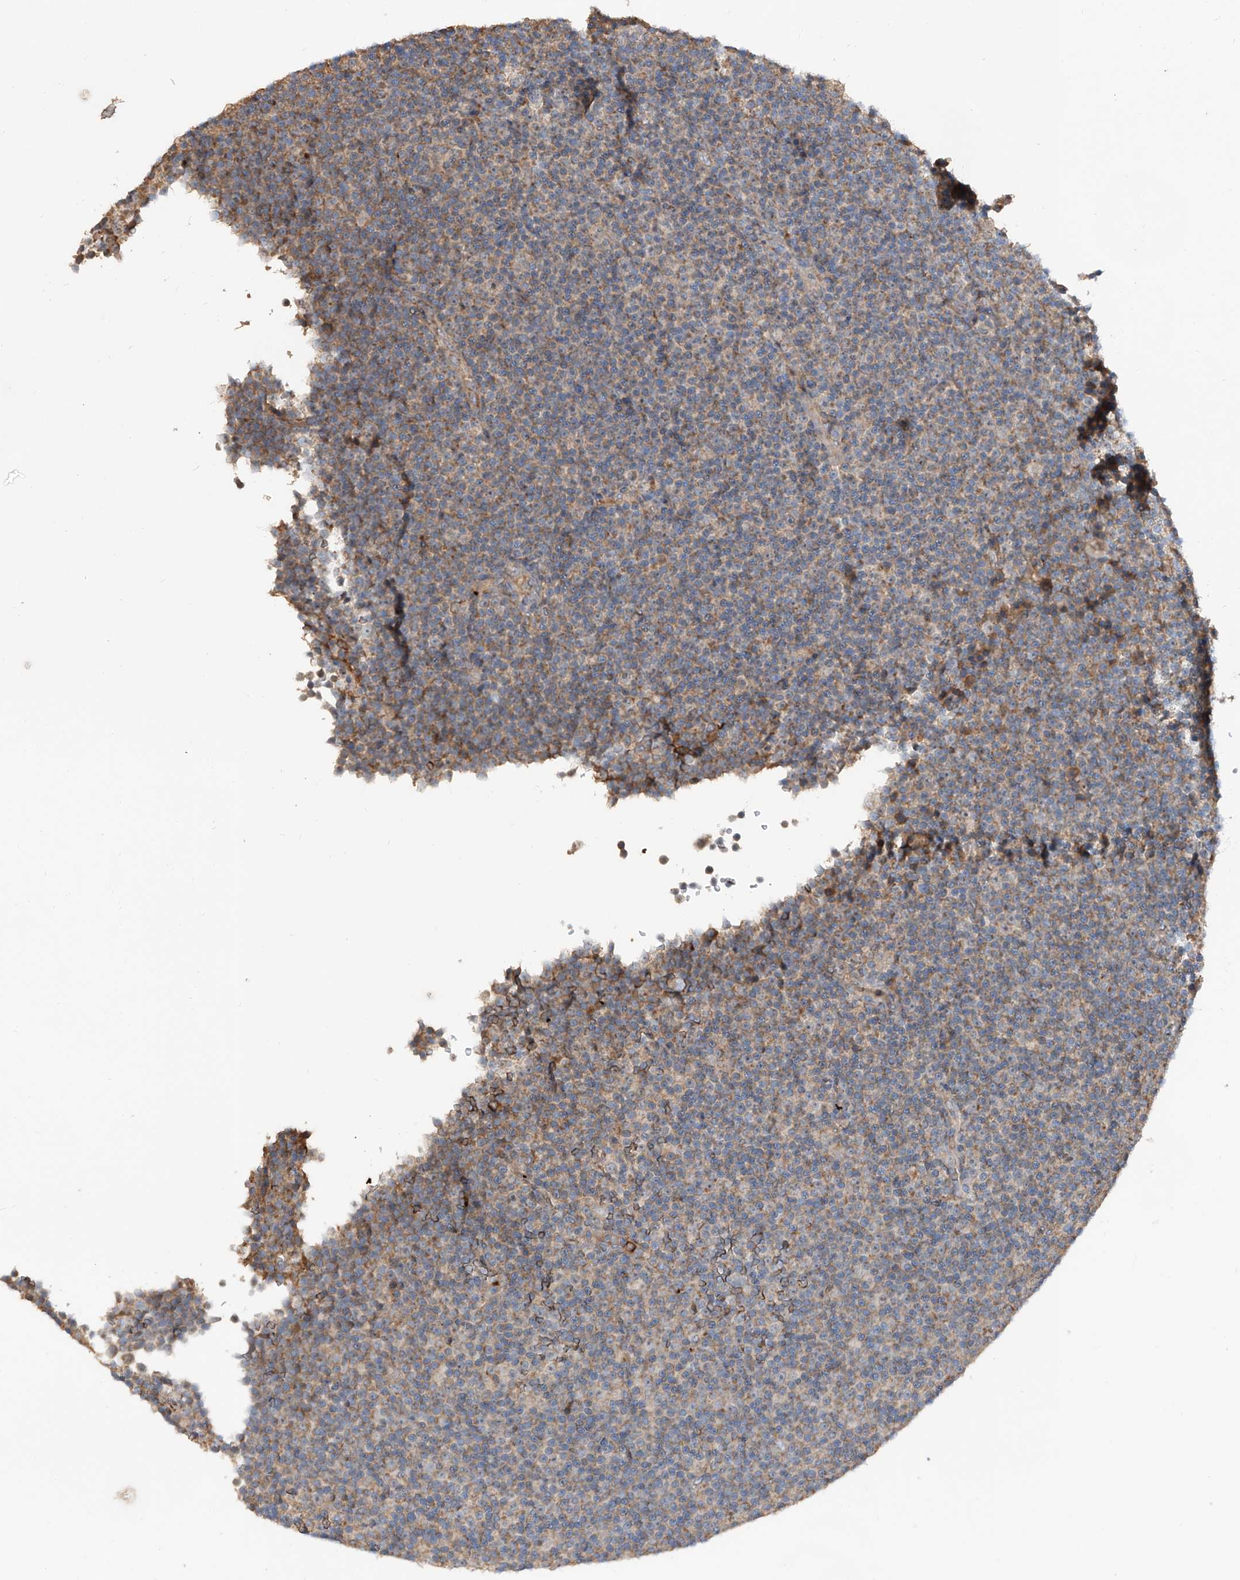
{"staining": {"intensity": "weak", "quantity": ">75%", "location": "cytoplasmic/membranous"}, "tissue": "lymphoma", "cell_type": "Tumor cells", "image_type": "cancer", "snomed": [{"axis": "morphology", "description": "Malignant lymphoma, non-Hodgkin's type, Low grade"}, {"axis": "topography", "description": "Lymph node"}], "caption": "Protein analysis of lymphoma tissue reveals weak cytoplasmic/membranous staining in approximately >75% of tumor cells.", "gene": "EDN1", "patient": {"sex": "female", "age": 67}}